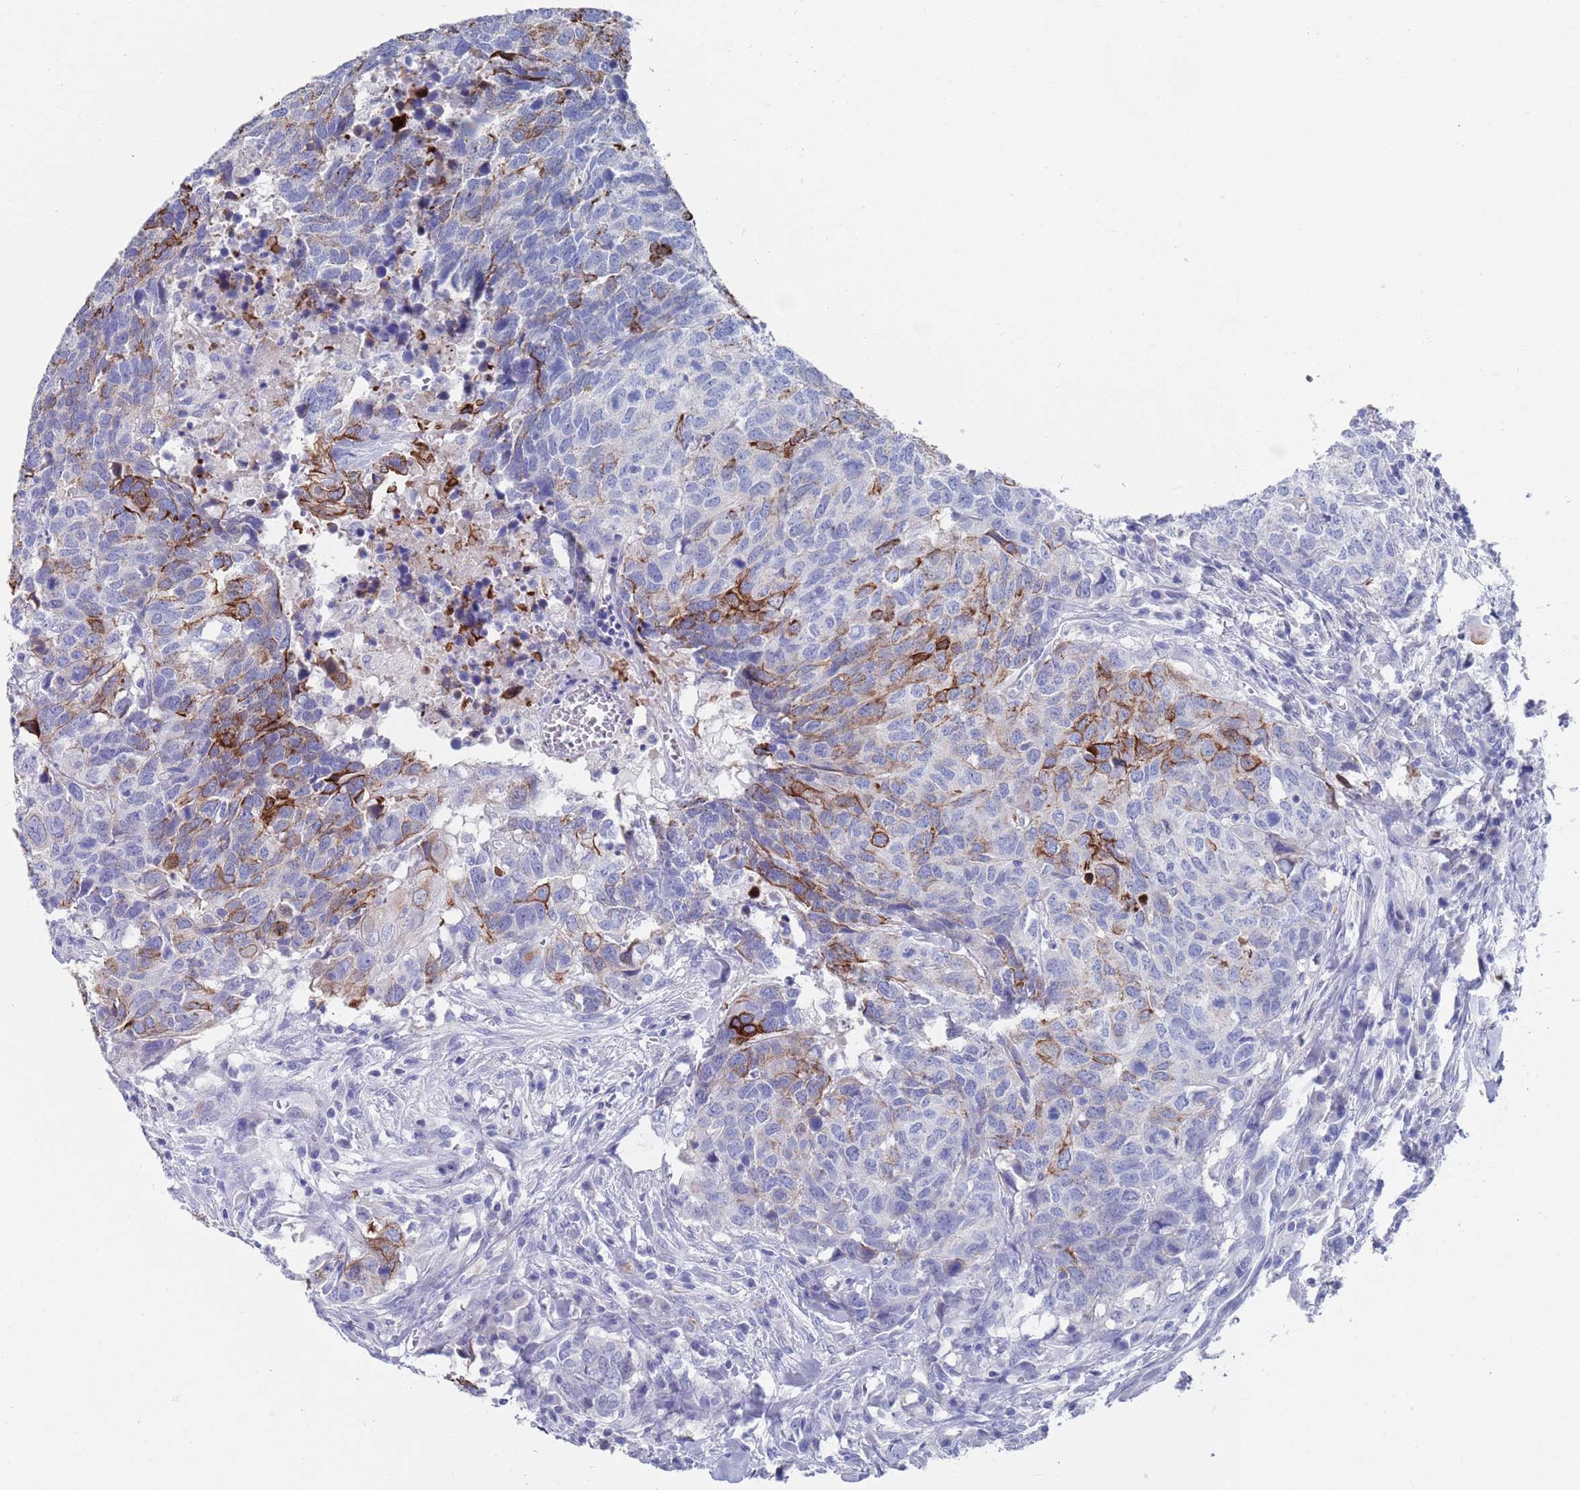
{"staining": {"intensity": "strong", "quantity": "<25%", "location": "cytoplasmic/membranous"}, "tissue": "head and neck cancer", "cell_type": "Tumor cells", "image_type": "cancer", "snomed": [{"axis": "morphology", "description": "Normal tissue, NOS"}, {"axis": "morphology", "description": "Squamous cell carcinoma, NOS"}, {"axis": "topography", "description": "Skeletal muscle"}, {"axis": "topography", "description": "Vascular tissue"}, {"axis": "topography", "description": "Peripheral nerve tissue"}, {"axis": "topography", "description": "Head-Neck"}], "caption": "Immunohistochemical staining of head and neck cancer displays medium levels of strong cytoplasmic/membranous protein expression in approximately <25% of tumor cells.", "gene": "MTMR2", "patient": {"sex": "male", "age": 66}}